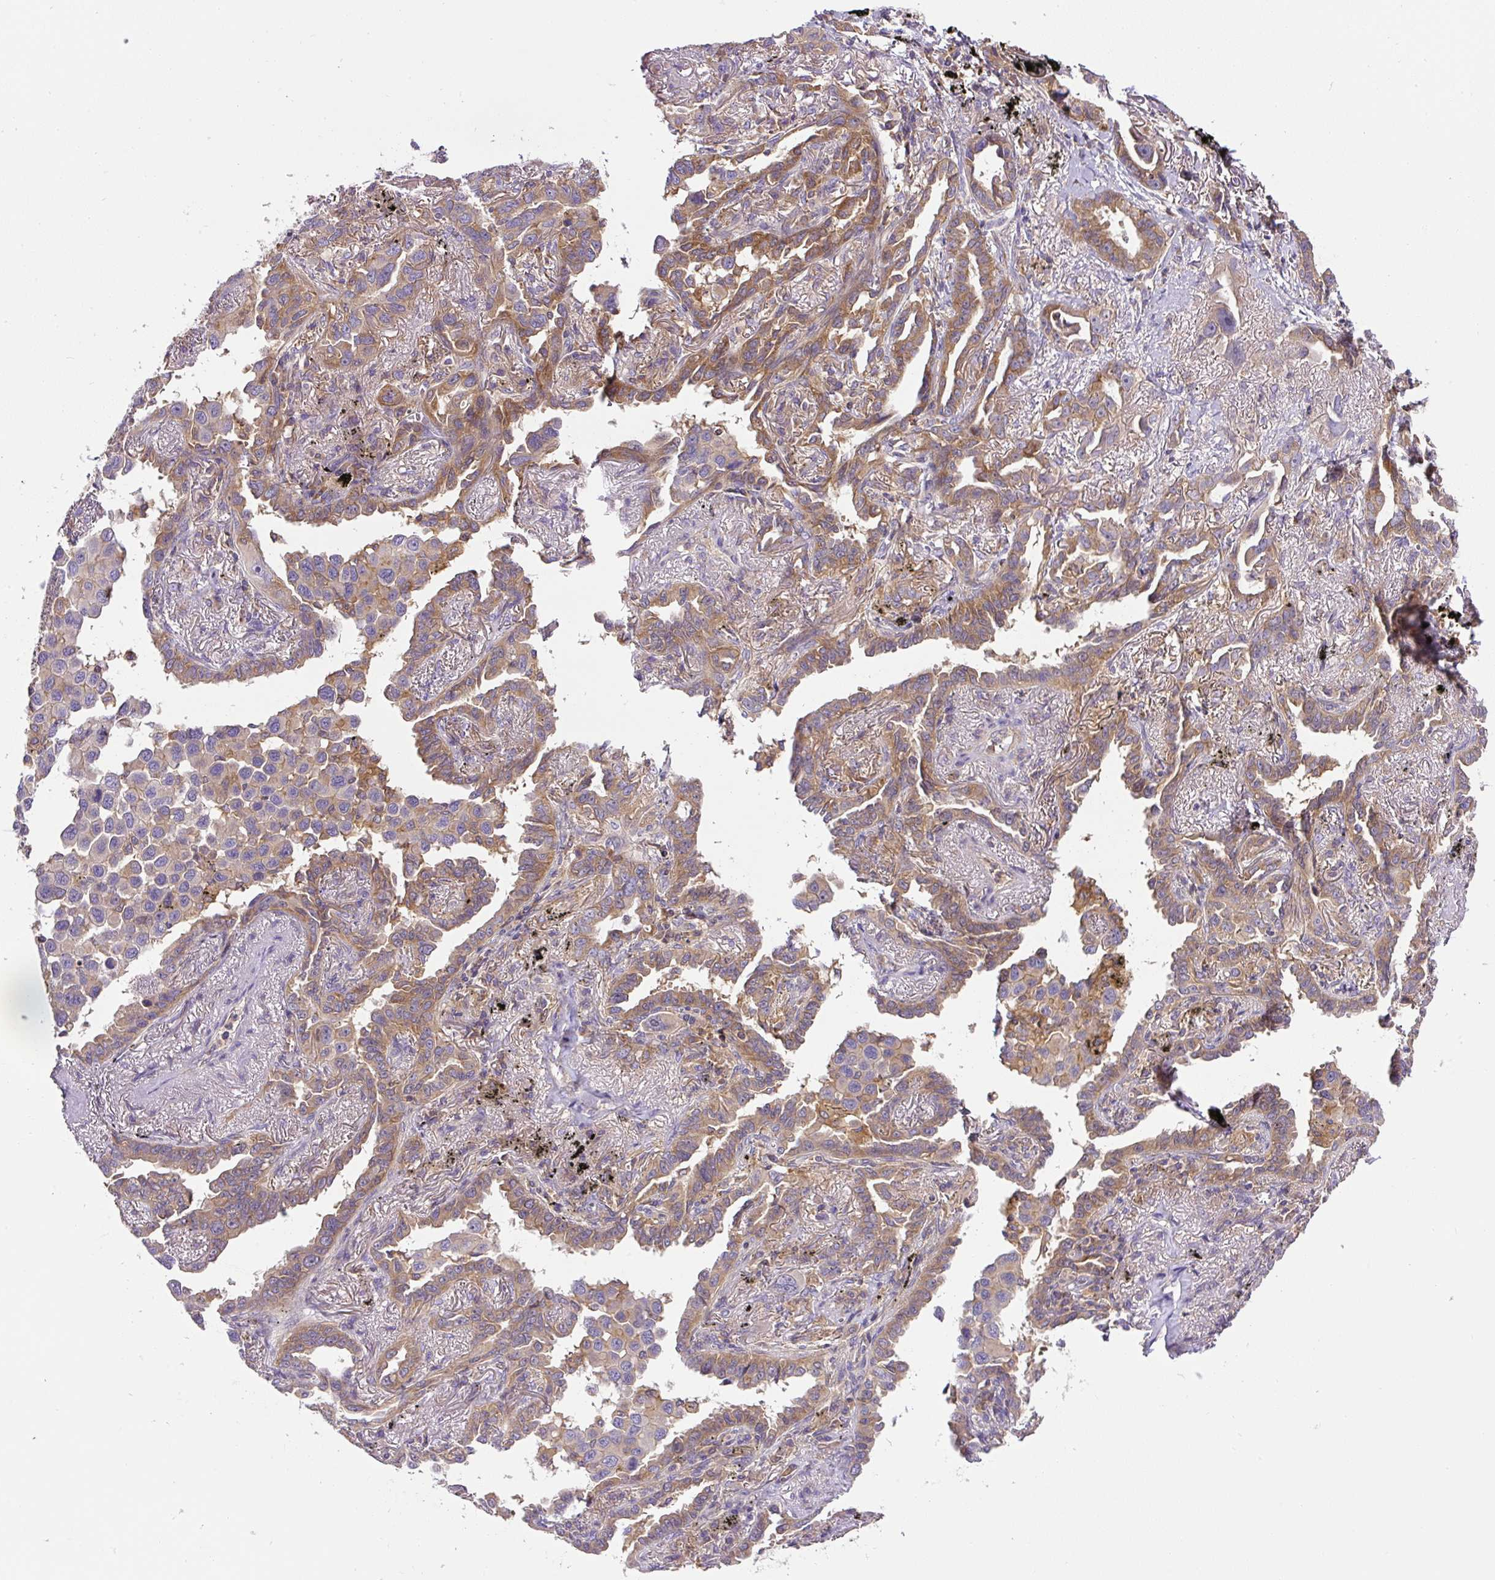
{"staining": {"intensity": "moderate", "quantity": ">75%", "location": "cytoplasmic/membranous"}, "tissue": "lung cancer", "cell_type": "Tumor cells", "image_type": "cancer", "snomed": [{"axis": "morphology", "description": "Adenocarcinoma, NOS"}, {"axis": "topography", "description": "Lung"}], "caption": "Immunohistochemical staining of human lung adenocarcinoma exhibits medium levels of moderate cytoplasmic/membranous staining in about >75% of tumor cells. (DAB (3,3'-diaminobenzidine) = brown stain, brightfield microscopy at high magnification).", "gene": "CCDC28A", "patient": {"sex": "male", "age": 67}}